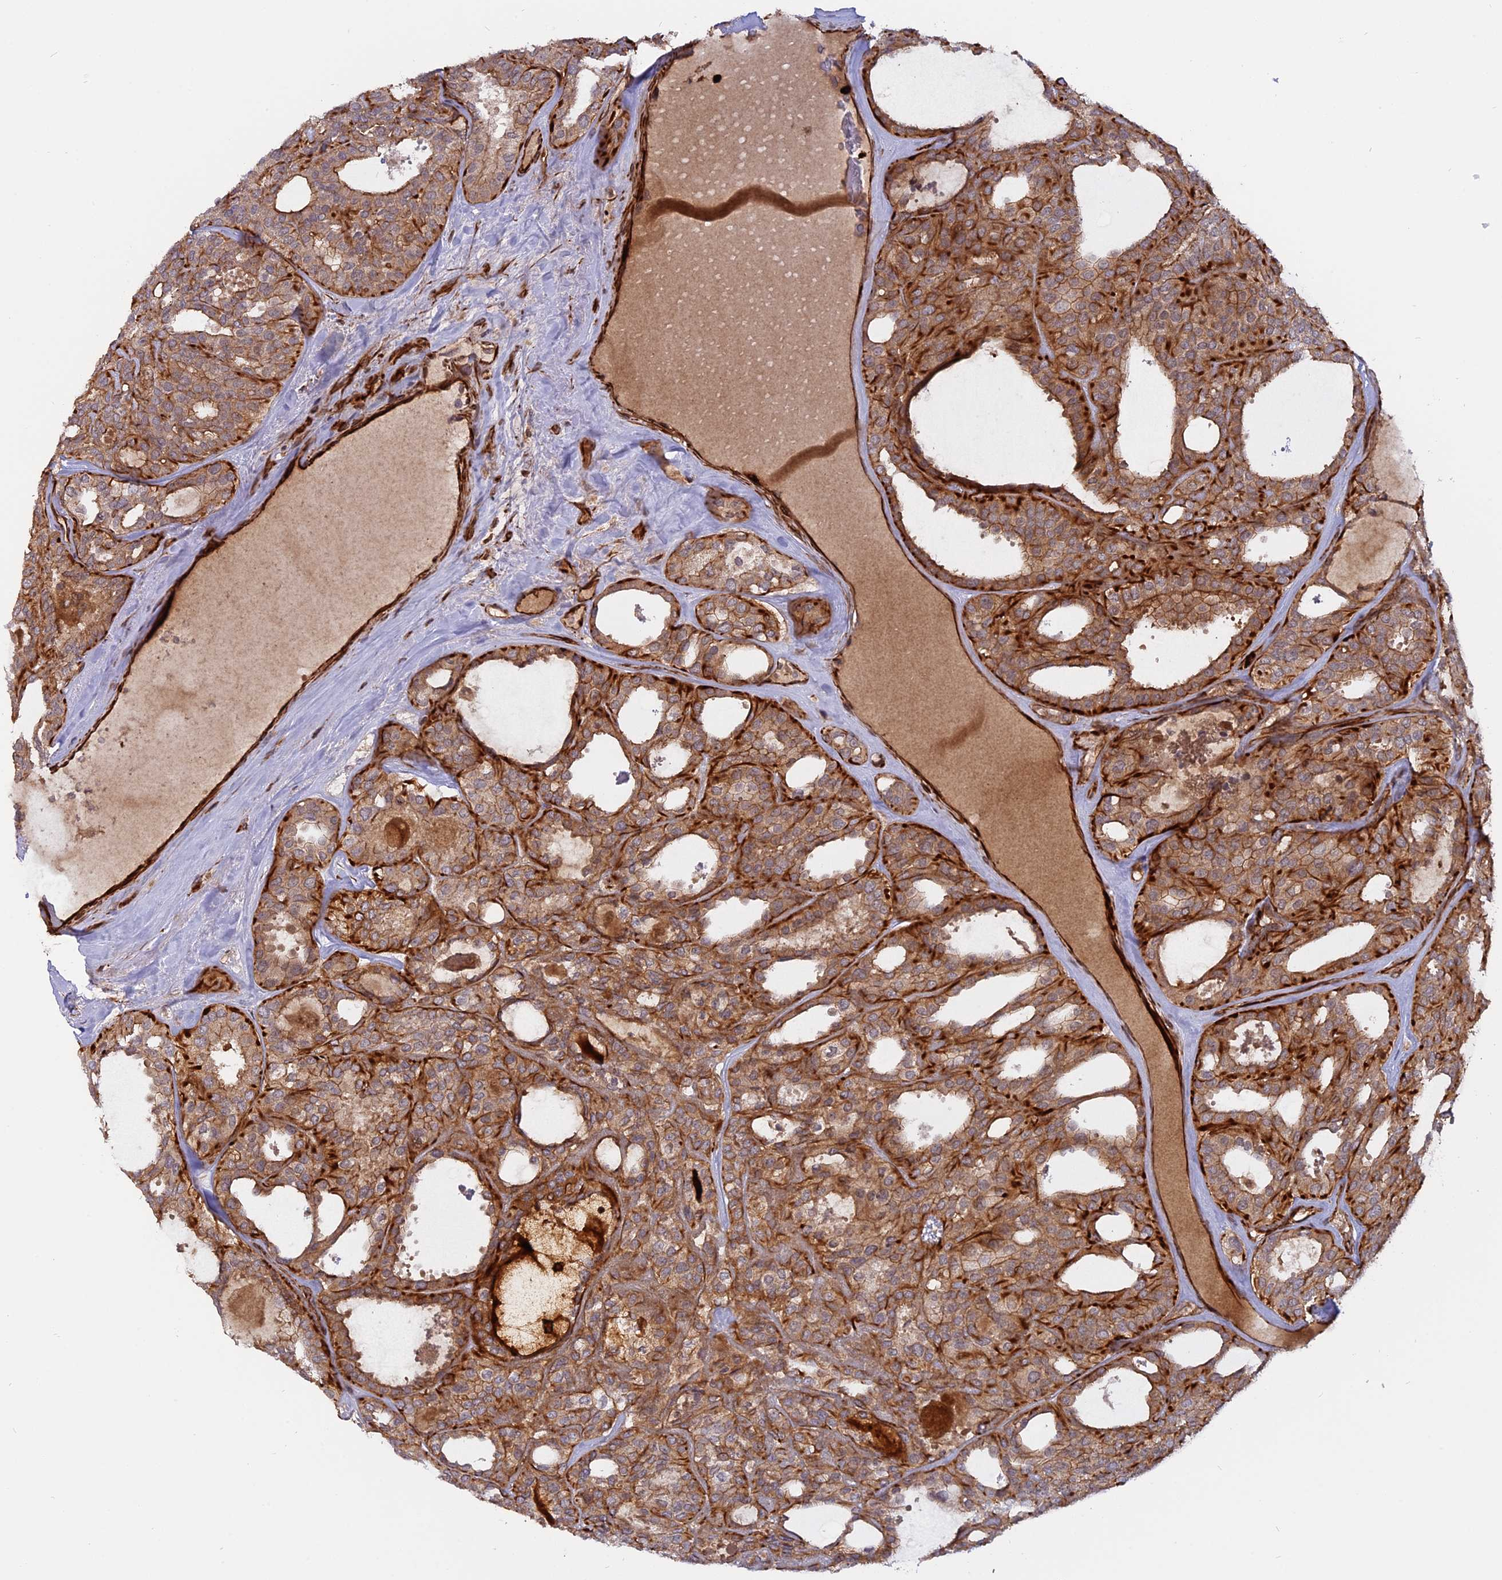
{"staining": {"intensity": "moderate", "quantity": ">75%", "location": "cytoplasmic/membranous"}, "tissue": "thyroid cancer", "cell_type": "Tumor cells", "image_type": "cancer", "snomed": [{"axis": "morphology", "description": "Follicular adenoma carcinoma, NOS"}, {"axis": "topography", "description": "Thyroid gland"}], "caption": "An immunohistochemistry (IHC) histopathology image of neoplastic tissue is shown. Protein staining in brown highlights moderate cytoplasmic/membranous positivity in follicular adenoma carcinoma (thyroid) within tumor cells.", "gene": "PHLDB3", "patient": {"sex": "male", "age": 75}}